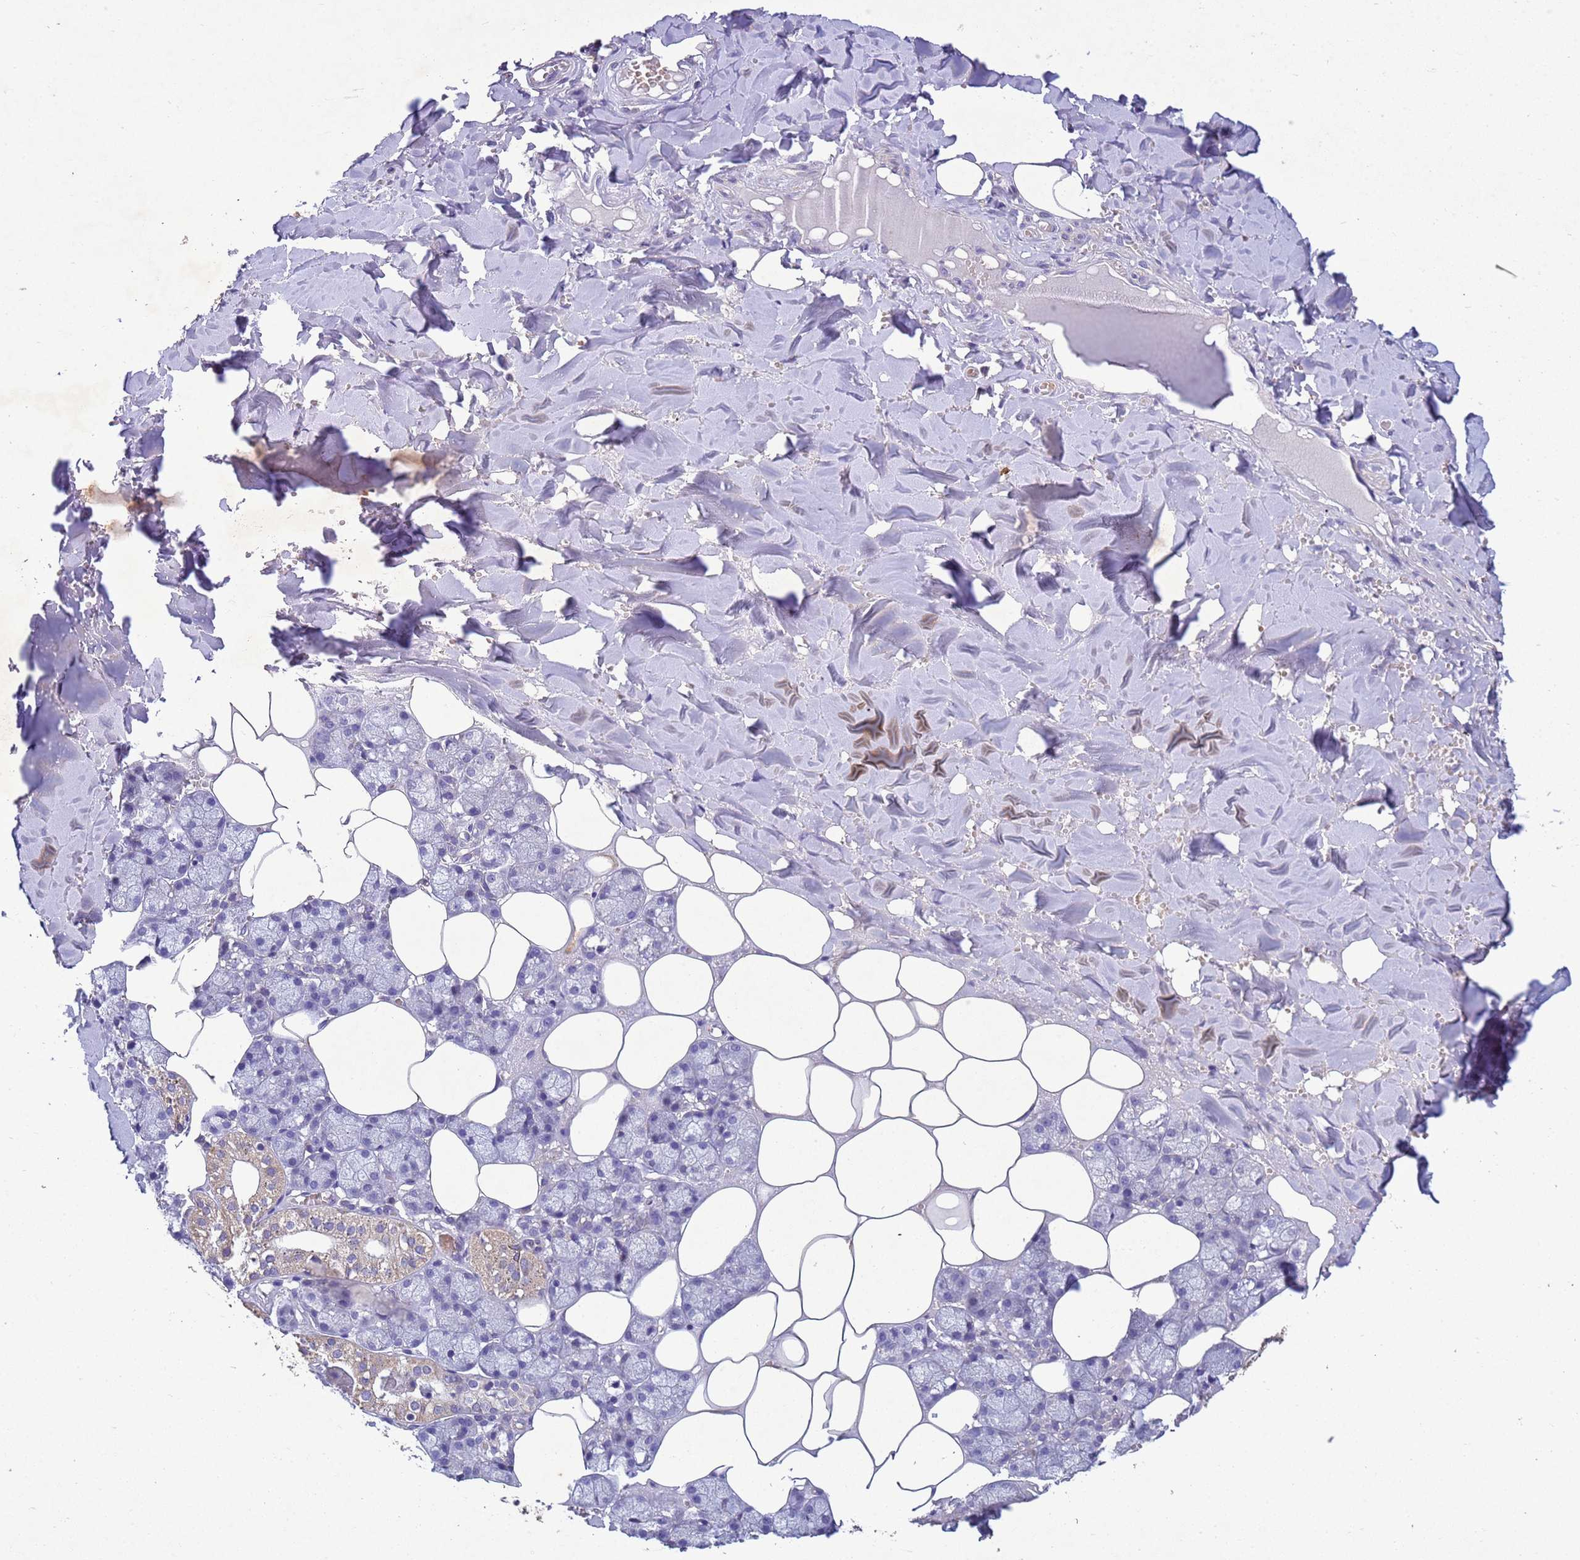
{"staining": {"intensity": "weak", "quantity": "<25%", "location": "cytoplasmic/membranous"}, "tissue": "salivary gland", "cell_type": "Glandular cells", "image_type": "normal", "snomed": [{"axis": "morphology", "description": "Normal tissue, NOS"}, {"axis": "topography", "description": "Salivary gland"}], "caption": "This is an immunohistochemistry (IHC) histopathology image of normal salivary gland. There is no staining in glandular cells.", "gene": "NLRP11", "patient": {"sex": "male", "age": 62}}